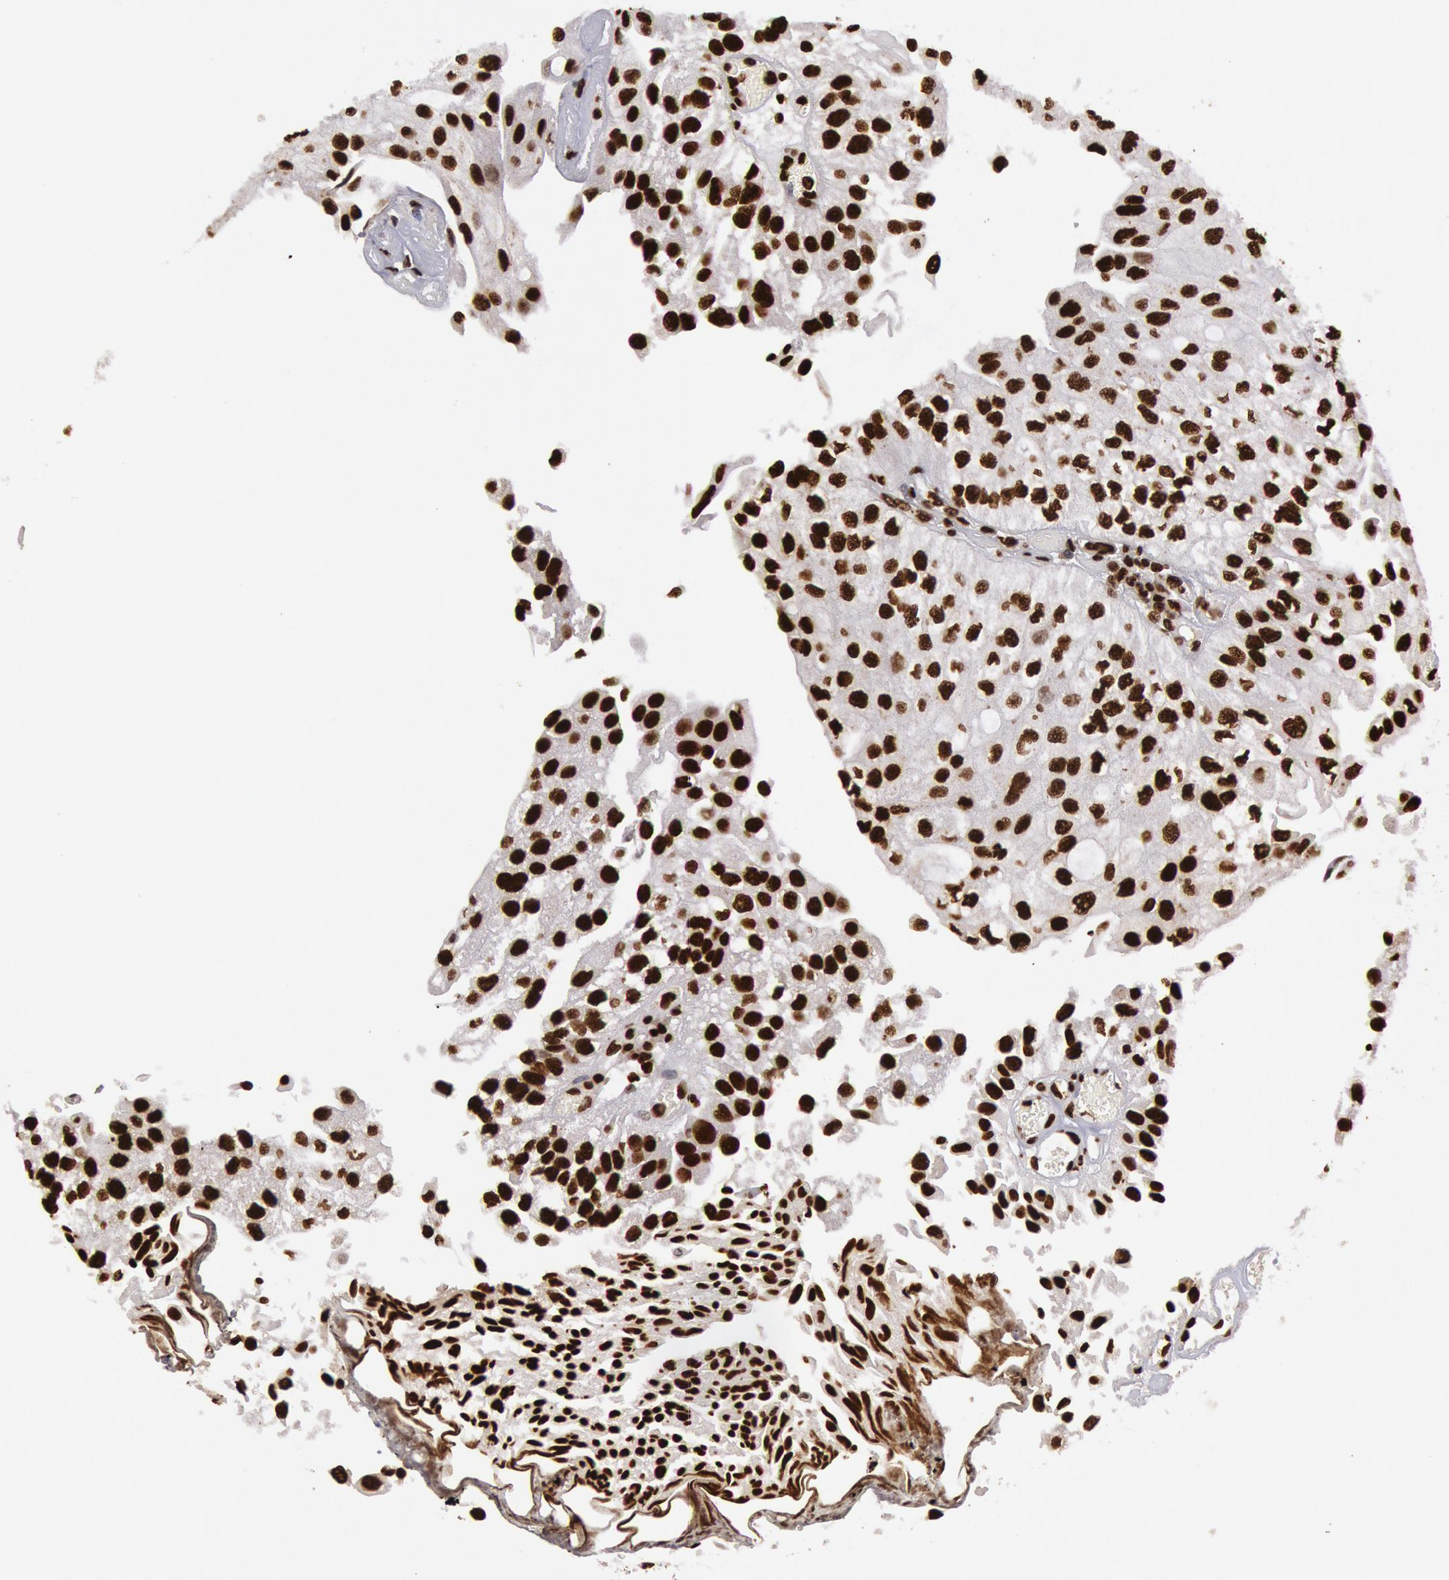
{"staining": {"intensity": "strong", "quantity": ">75%", "location": "nuclear"}, "tissue": "urothelial cancer", "cell_type": "Tumor cells", "image_type": "cancer", "snomed": [{"axis": "morphology", "description": "Urothelial carcinoma, Low grade"}, {"axis": "topography", "description": "Urinary bladder"}], "caption": "This micrograph demonstrates immunohistochemistry staining of human low-grade urothelial carcinoma, with high strong nuclear positivity in about >75% of tumor cells.", "gene": "H3-4", "patient": {"sex": "female", "age": 89}}